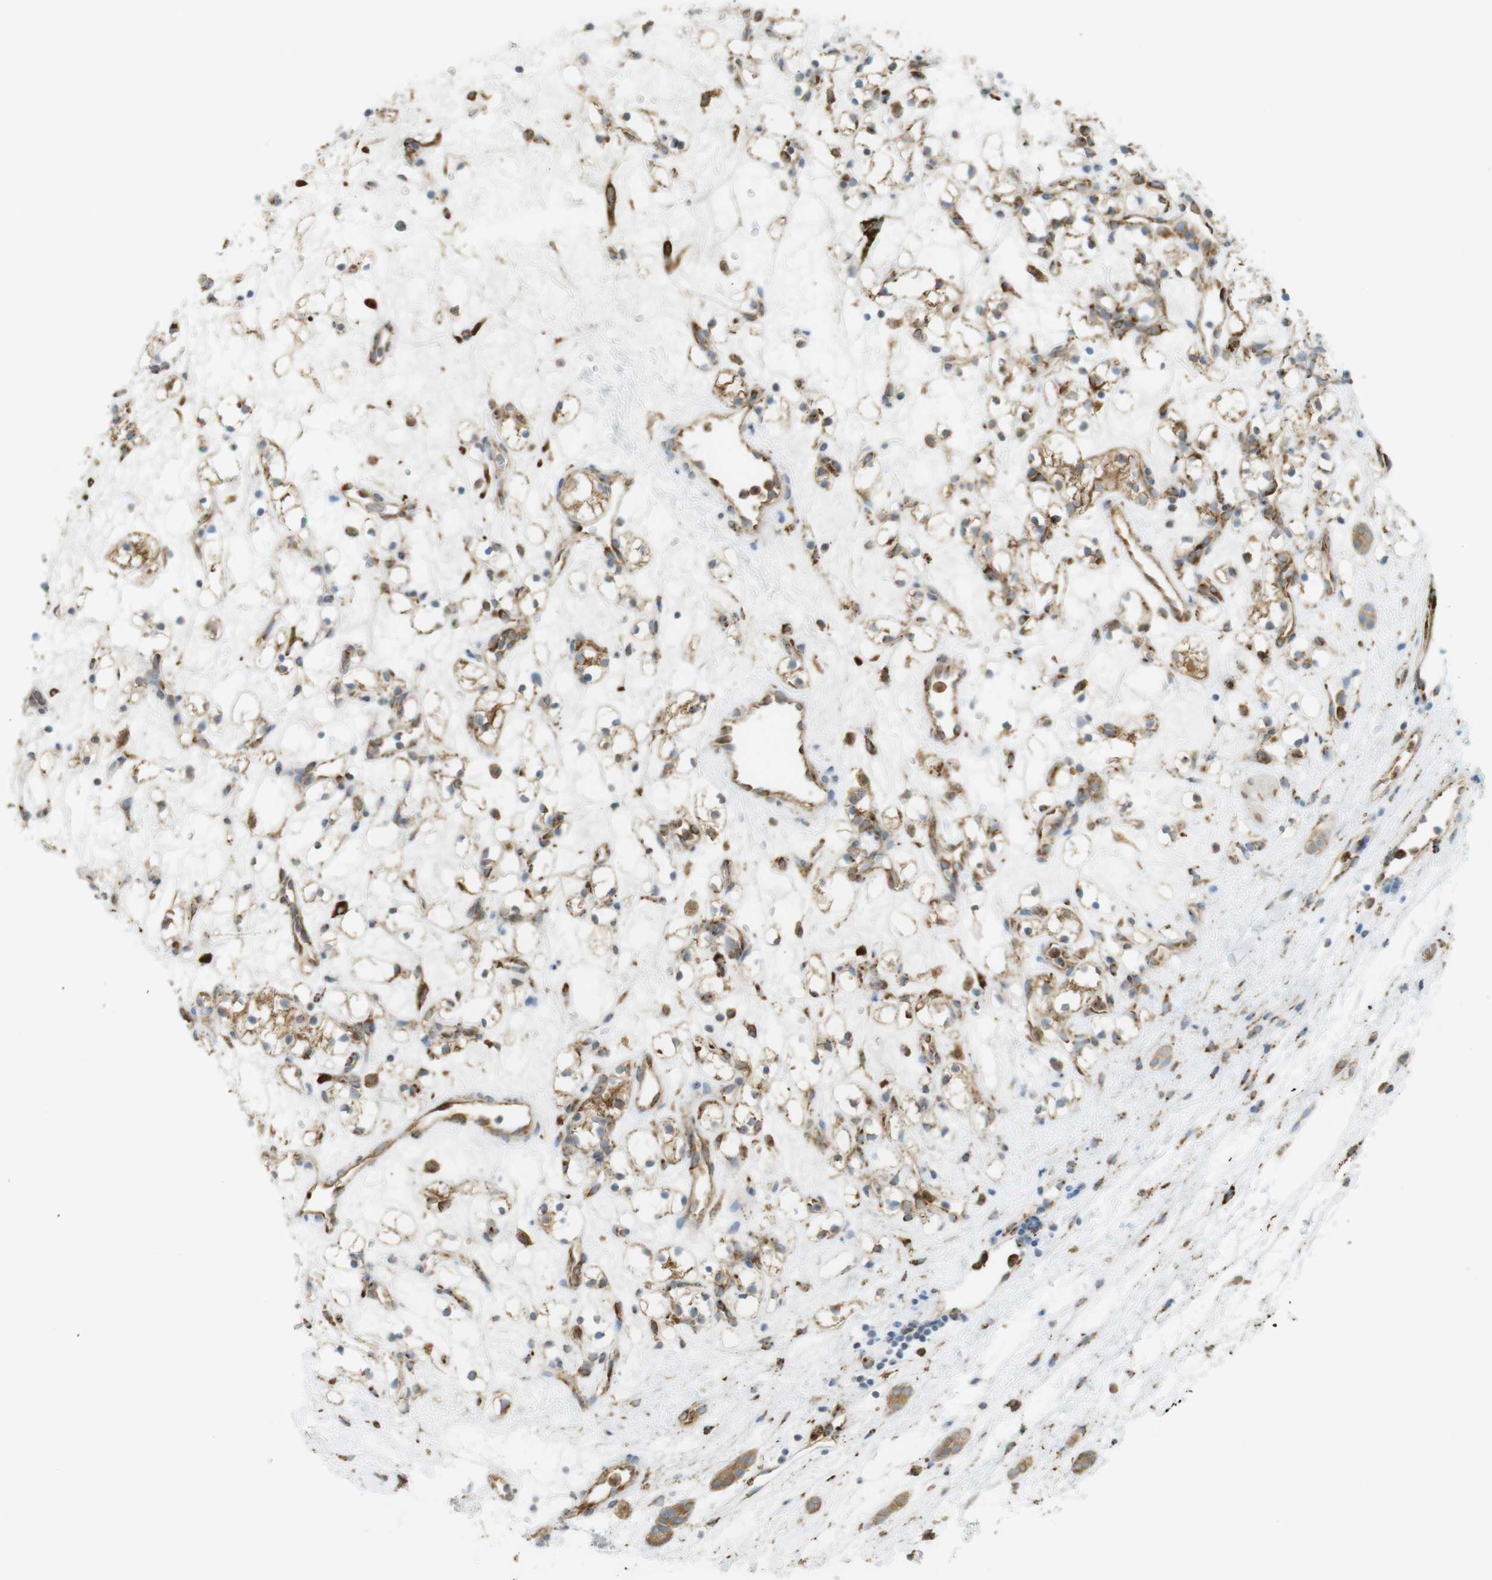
{"staining": {"intensity": "negative", "quantity": "none", "location": "none"}, "tissue": "renal cancer", "cell_type": "Tumor cells", "image_type": "cancer", "snomed": [{"axis": "morphology", "description": "Adenocarcinoma, NOS"}, {"axis": "topography", "description": "Kidney"}], "caption": "This is an immunohistochemistry histopathology image of renal cancer (adenocarcinoma). There is no expression in tumor cells.", "gene": "MBOAT2", "patient": {"sex": "female", "age": 60}}